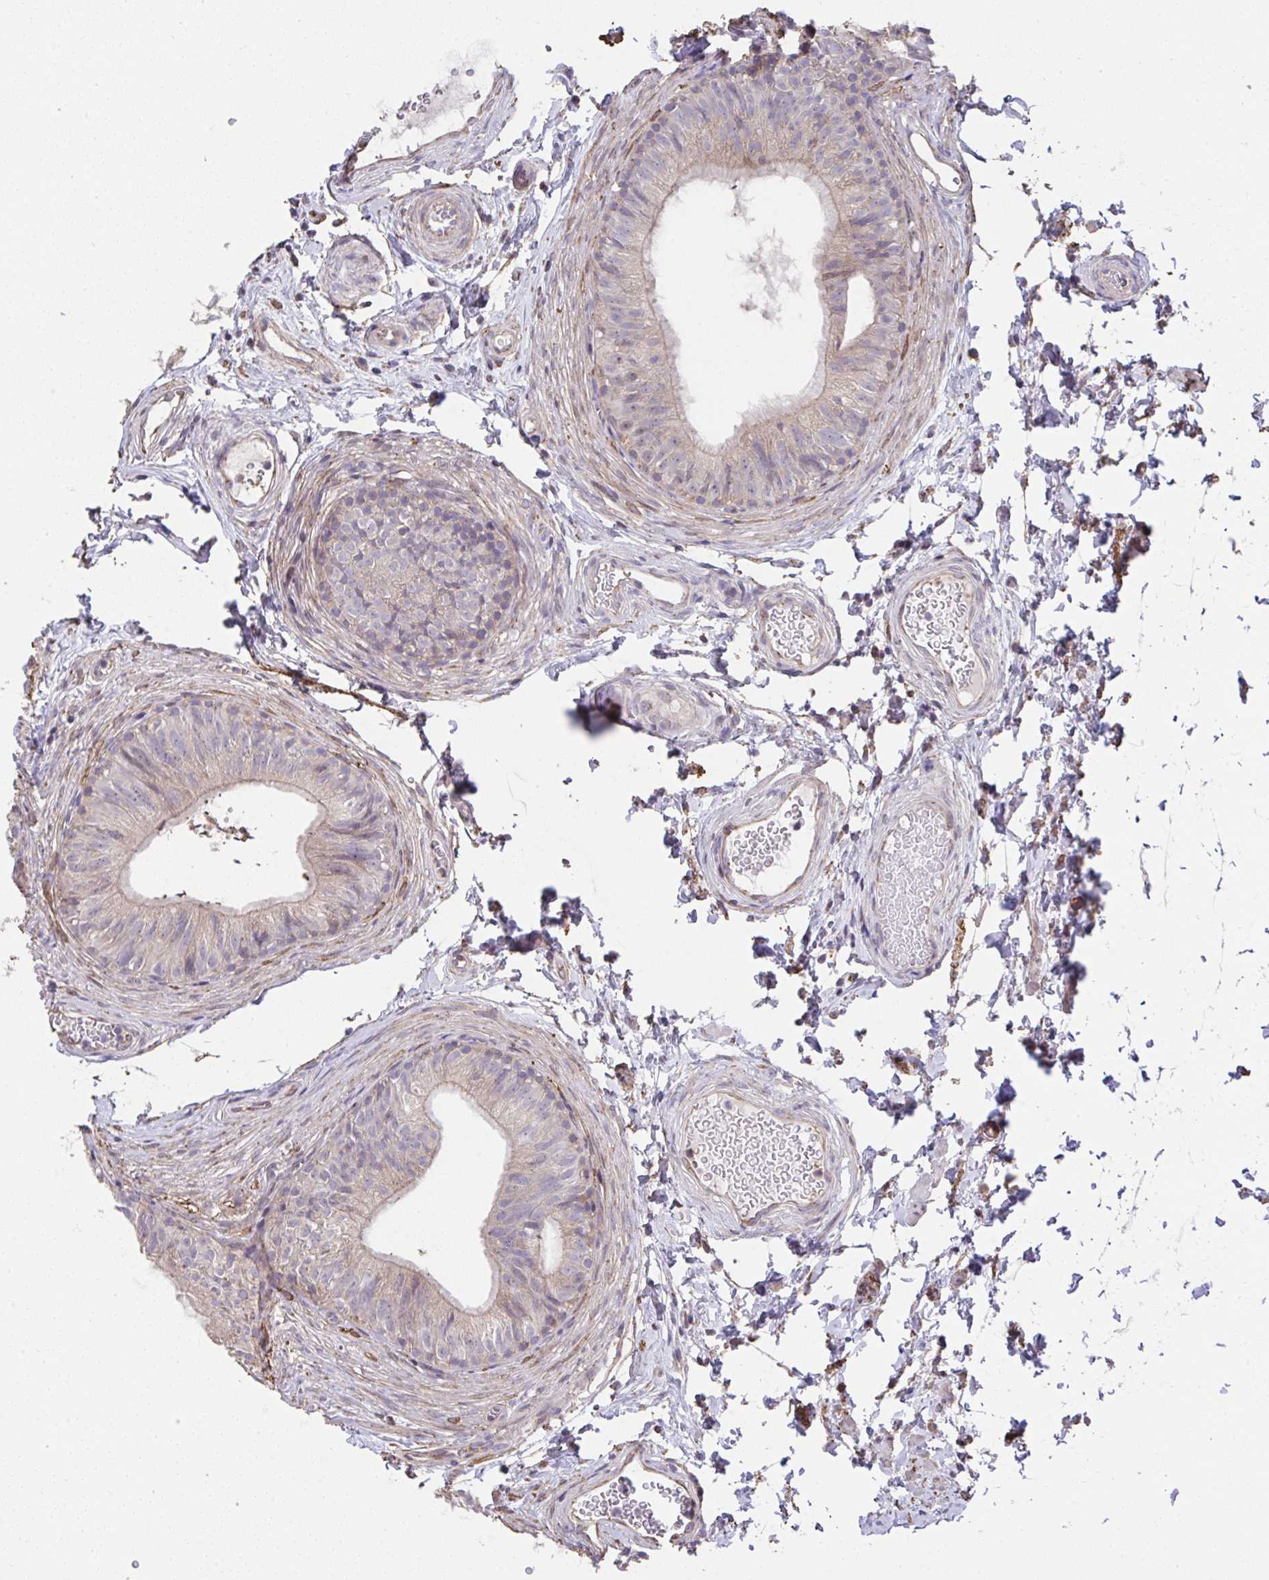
{"staining": {"intensity": "weak", "quantity": "25%-75%", "location": "cytoplasmic/membranous"}, "tissue": "epididymis", "cell_type": "Glandular cells", "image_type": "normal", "snomed": [{"axis": "morphology", "description": "Normal tissue, NOS"}, {"axis": "topography", "description": "Epididymis, spermatic cord, NOS"}, {"axis": "topography", "description": "Epididymis"}, {"axis": "topography", "description": "Peripheral nerve tissue"}], "caption": "A low amount of weak cytoplasmic/membranous positivity is identified in about 25%-75% of glandular cells in benign epididymis. (DAB = brown stain, brightfield microscopy at high magnification).", "gene": "RUNDC3B", "patient": {"sex": "male", "age": 29}}